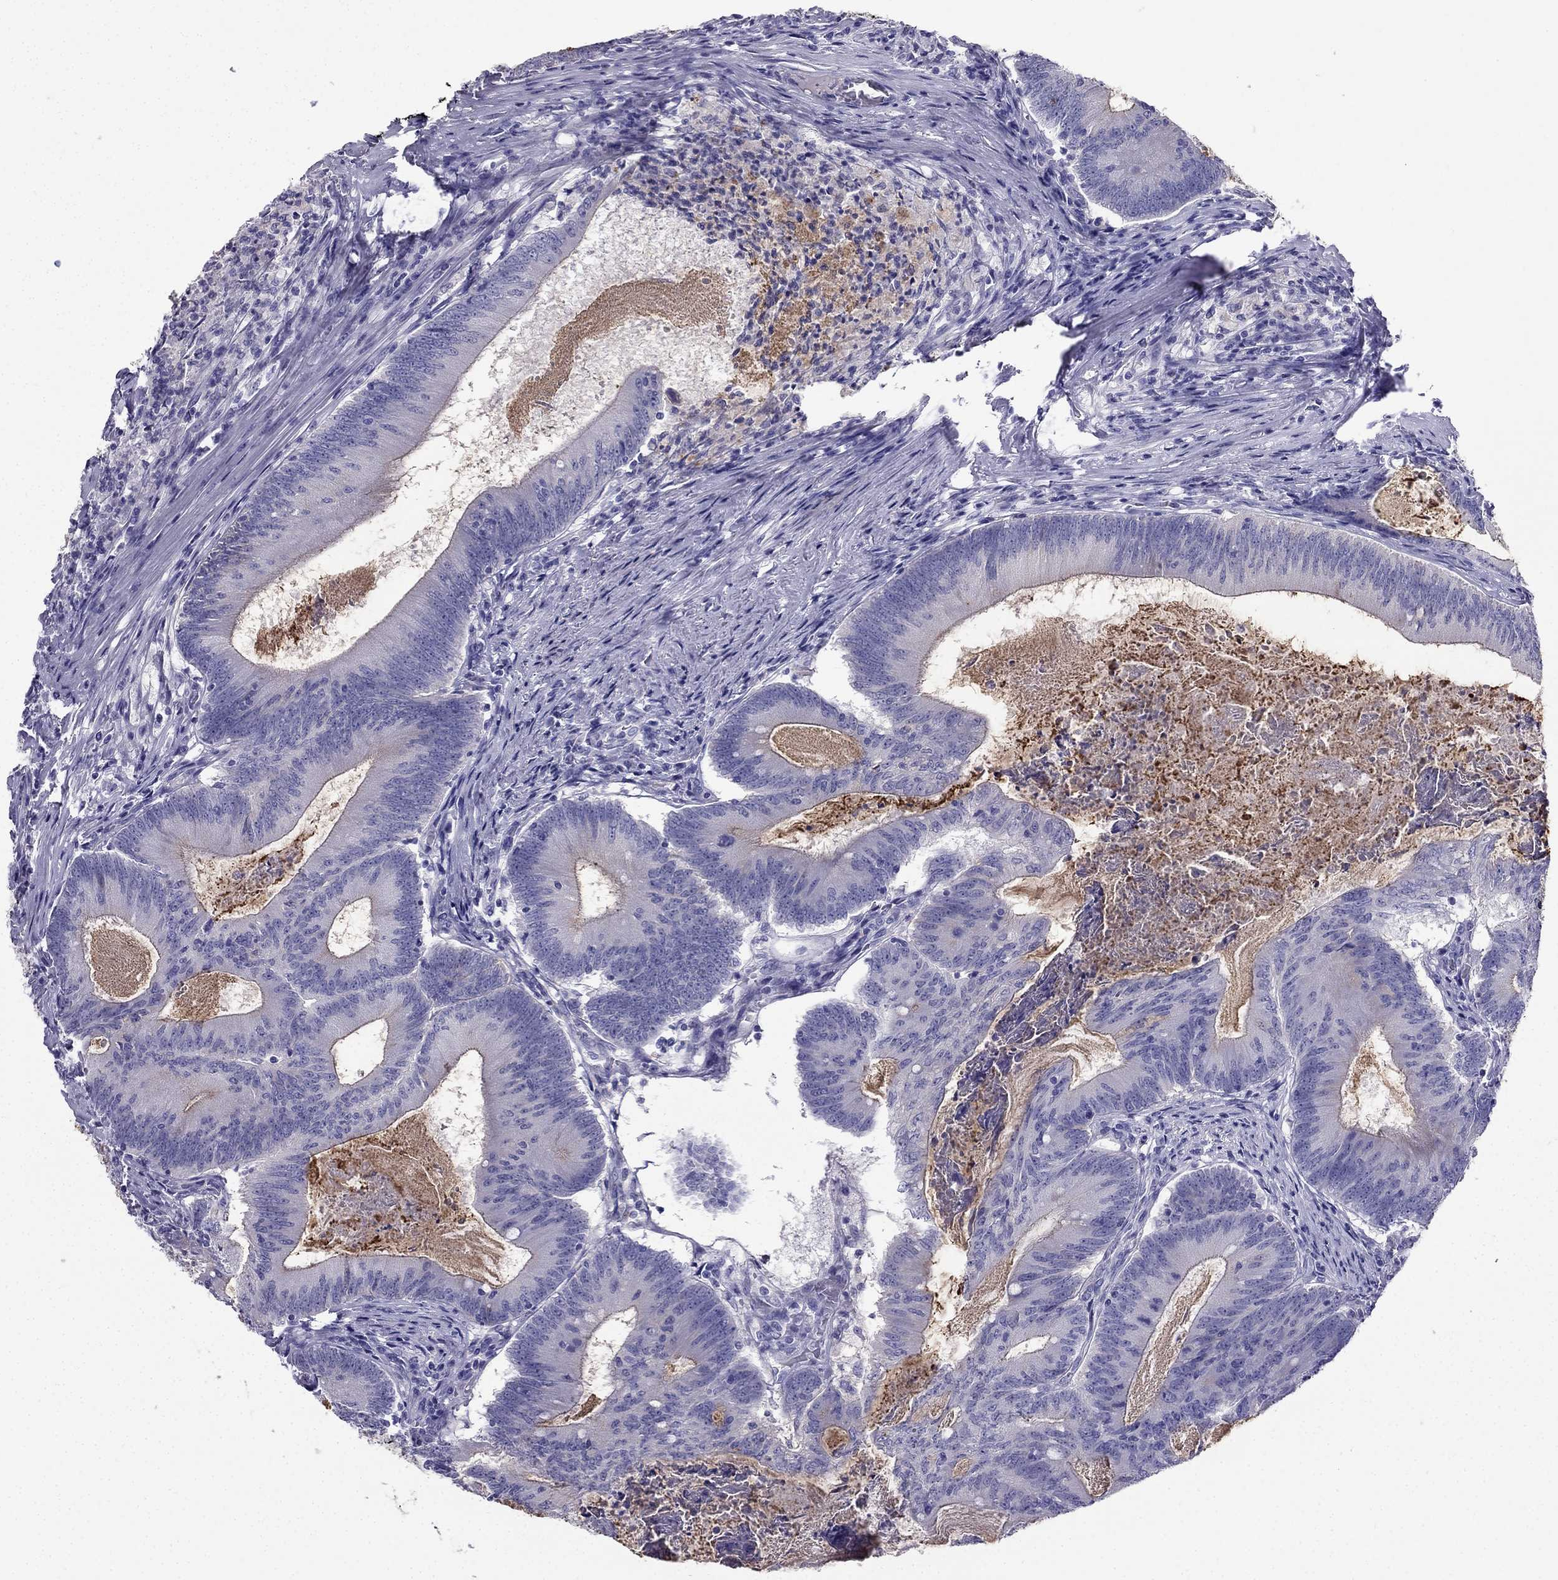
{"staining": {"intensity": "negative", "quantity": "none", "location": "none"}, "tissue": "colorectal cancer", "cell_type": "Tumor cells", "image_type": "cancer", "snomed": [{"axis": "morphology", "description": "Adenocarcinoma, NOS"}, {"axis": "topography", "description": "Colon"}], "caption": "There is no significant positivity in tumor cells of colorectal adenocarcinoma.", "gene": "PTH", "patient": {"sex": "female", "age": 70}}